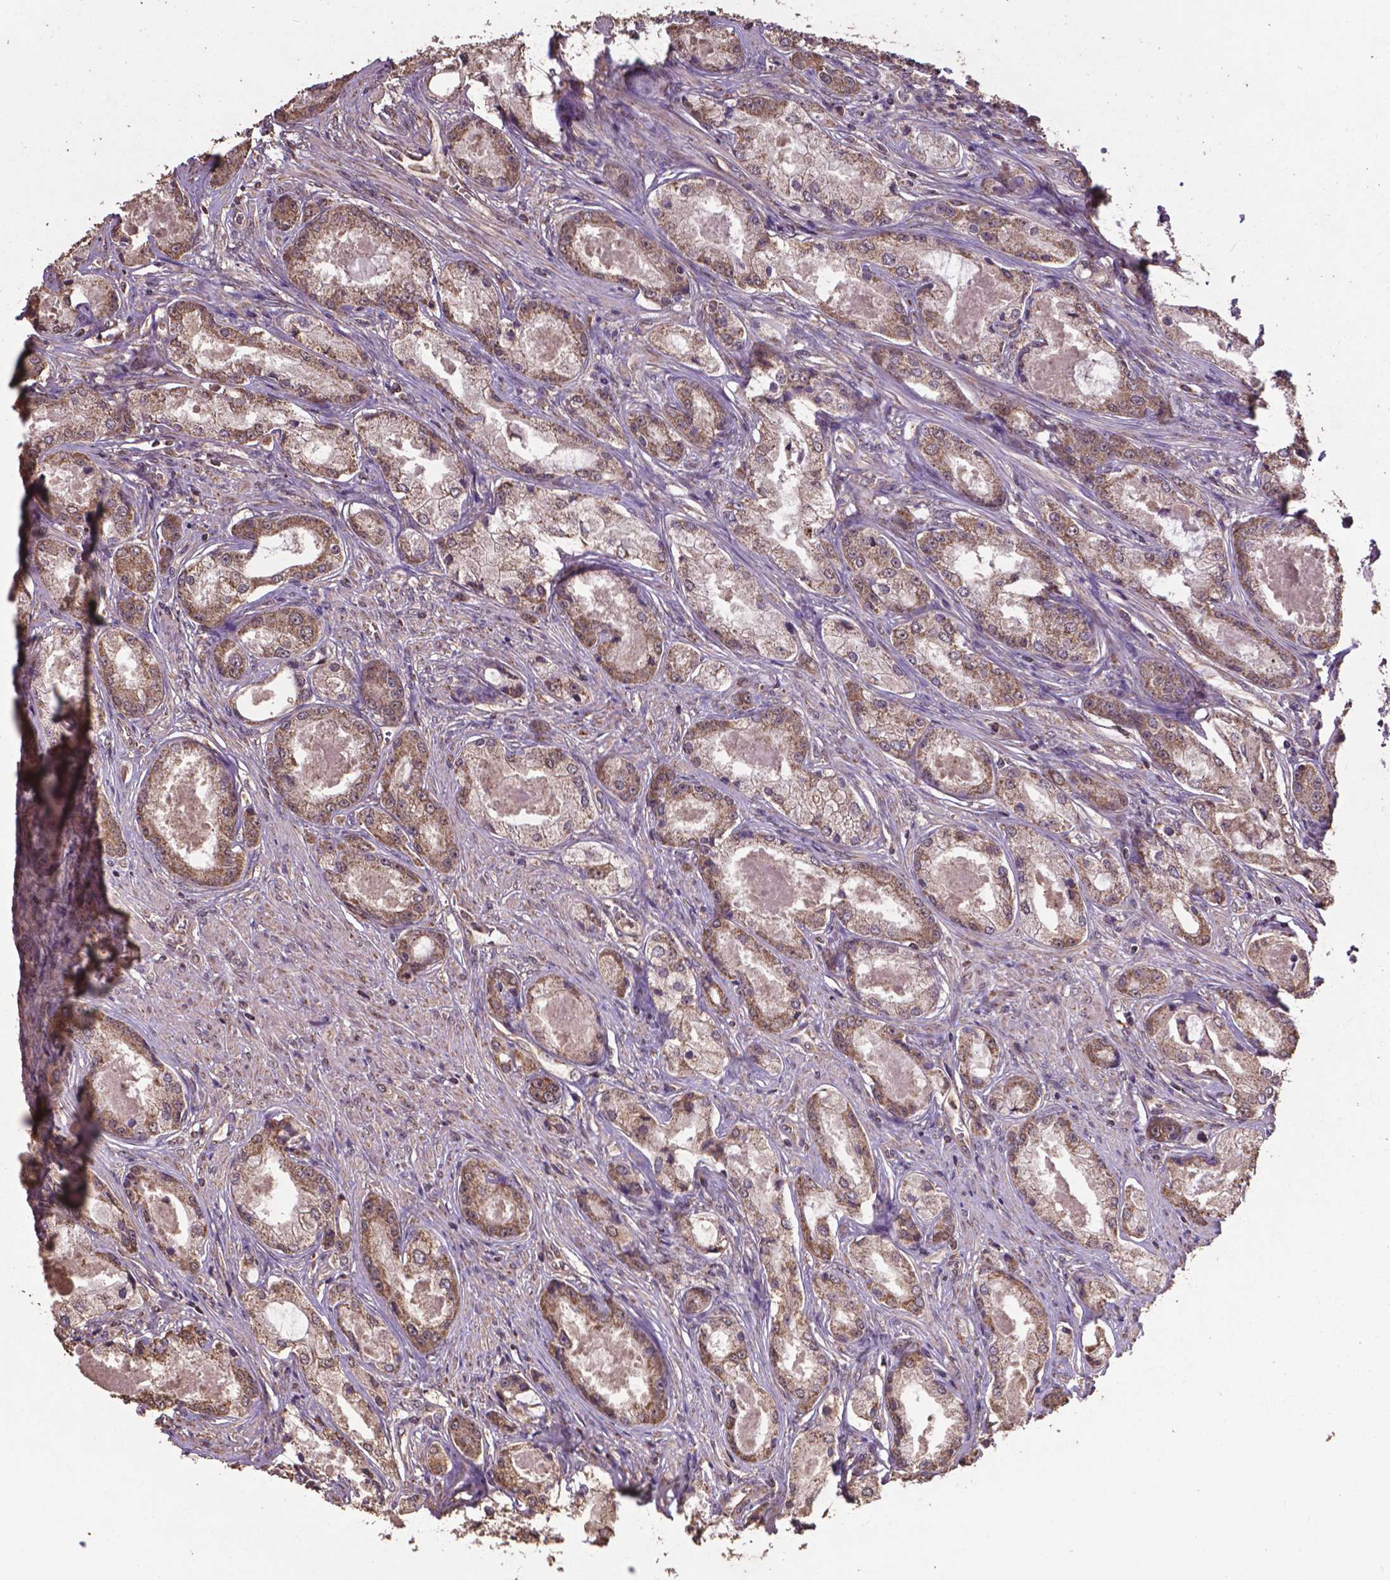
{"staining": {"intensity": "moderate", "quantity": ">75%", "location": "cytoplasmic/membranous"}, "tissue": "prostate cancer", "cell_type": "Tumor cells", "image_type": "cancer", "snomed": [{"axis": "morphology", "description": "Adenocarcinoma, Low grade"}, {"axis": "topography", "description": "Prostate"}], "caption": "Adenocarcinoma (low-grade) (prostate) stained for a protein exhibits moderate cytoplasmic/membranous positivity in tumor cells. Using DAB (brown) and hematoxylin (blue) stains, captured at high magnification using brightfield microscopy.", "gene": "DCAF1", "patient": {"sex": "male", "age": 68}}